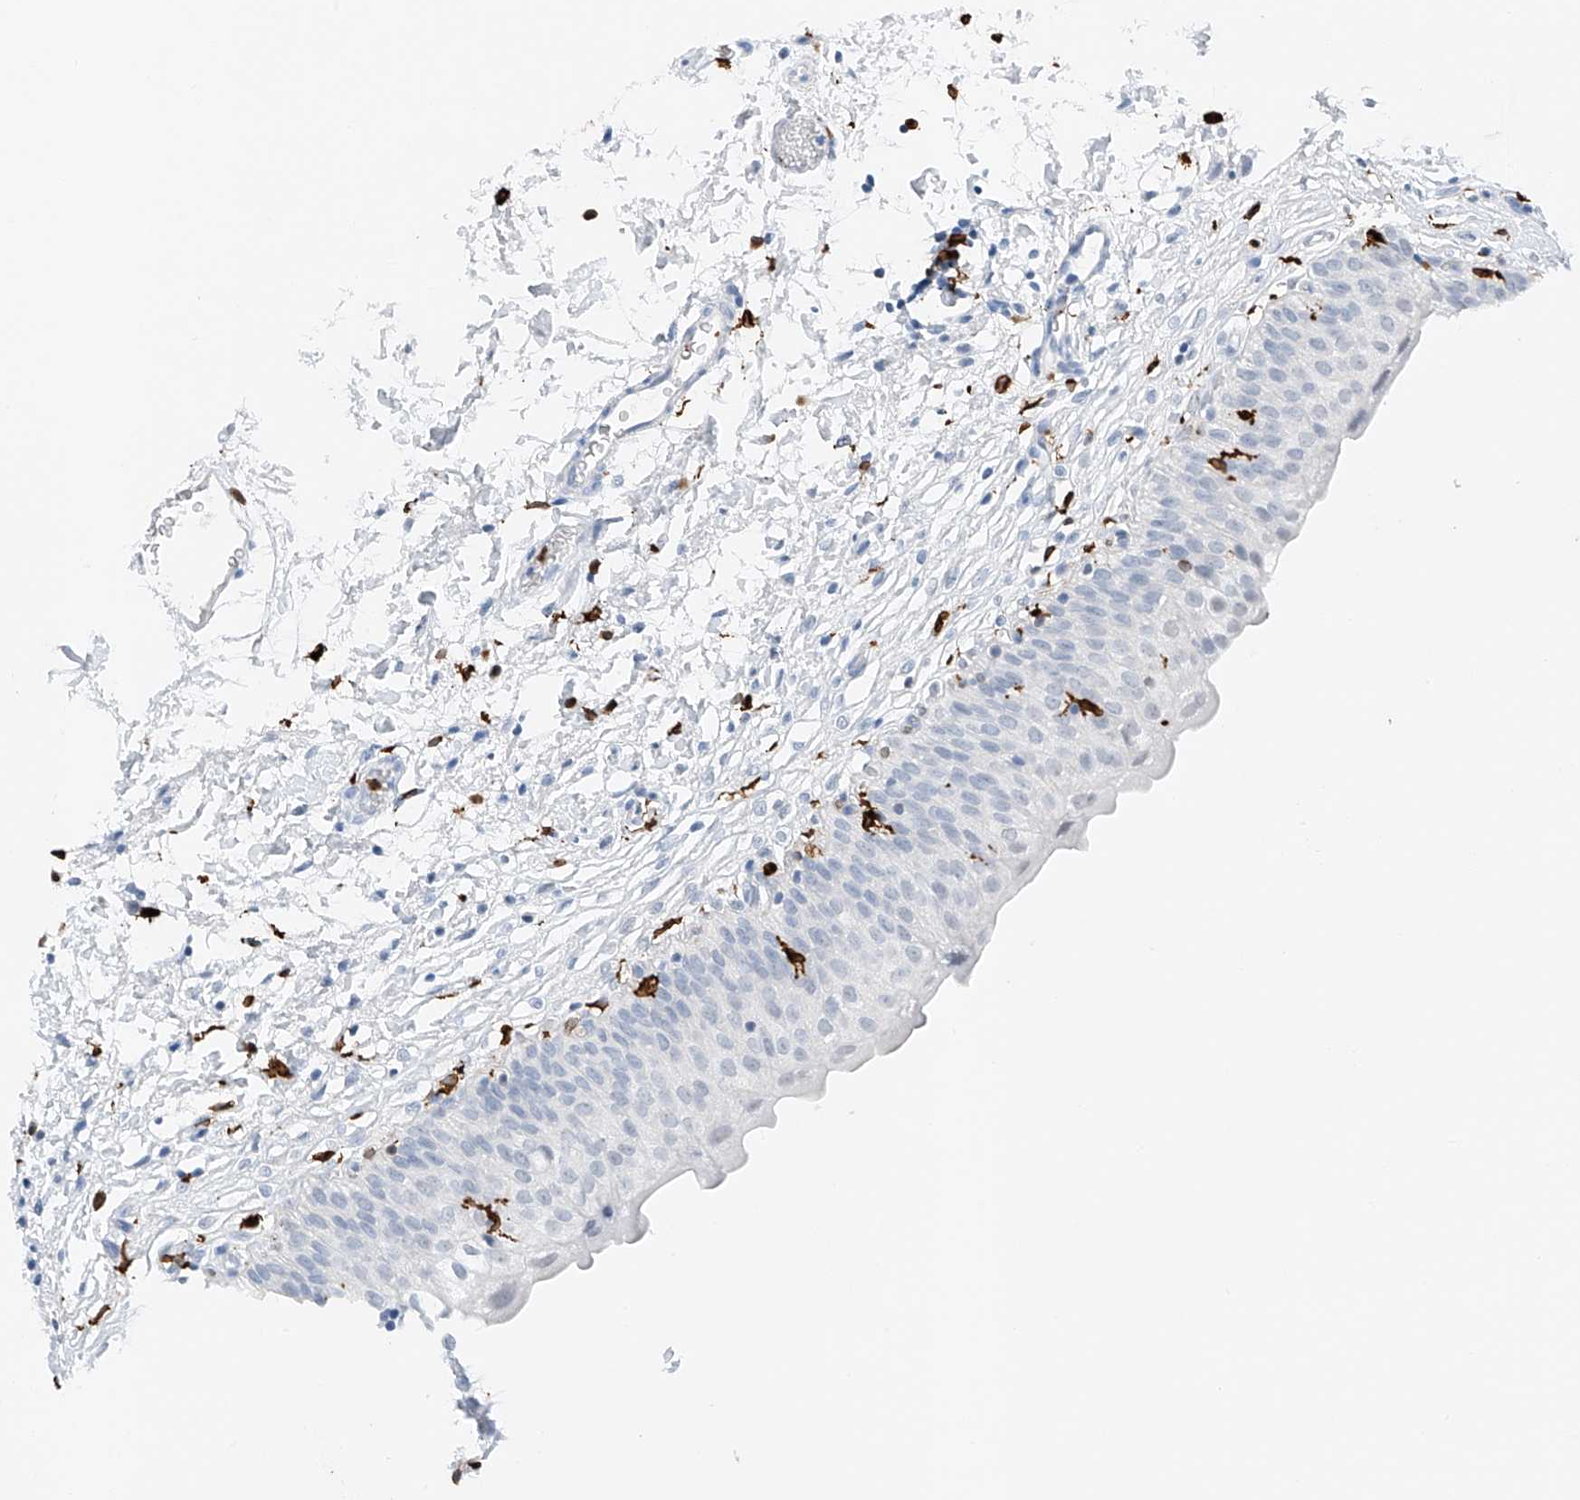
{"staining": {"intensity": "negative", "quantity": "none", "location": "none"}, "tissue": "urinary bladder", "cell_type": "Urothelial cells", "image_type": "normal", "snomed": [{"axis": "morphology", "description": "Normal tissue, NOS"}, {"axis": "topography", "description": "Urinary bladder"}], "caption": "This is a micrograph of IHC staining of normal urinary bladder, which shows no staining in urothelial cells. (IHC, brightfield microscopy, high magnification).", "gene": "TBXAS1", "patient": {"sex": "male", "age": 55}}